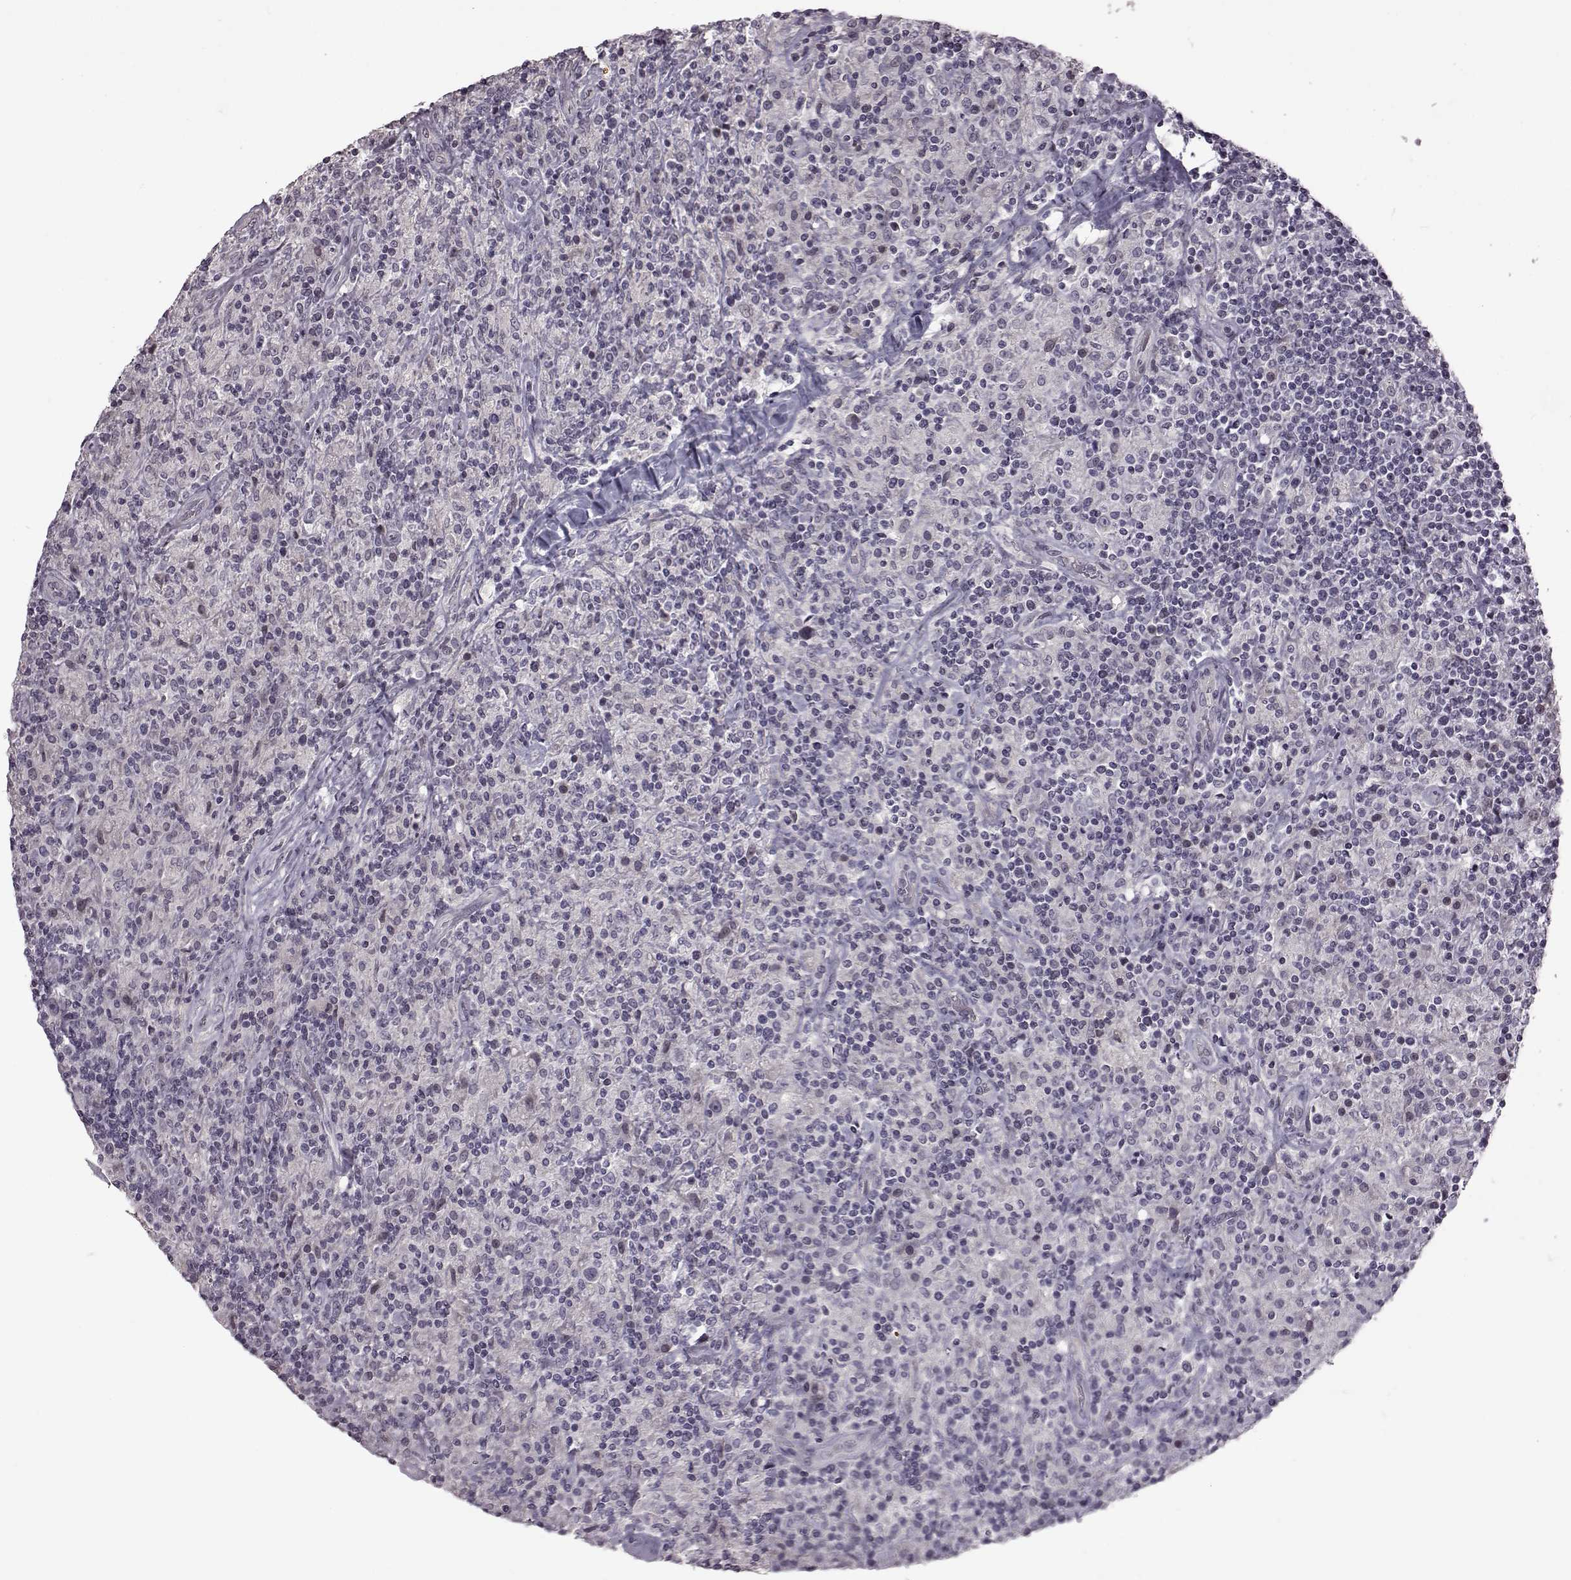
{"staining": {"intensity": "negative", "quantity": "none", "location": "none"}, "tissue": "lymphoma", "cell_type": "Tumor cells", "image_type": "cancer", "snomed": [{"axis": "morphology", "description": "Hodgkin's disease, NOS"}, {"axis": "topography", "description": "Lymph node"}], "caption": "The IHC micrograph has no significant positivity in tumor cells of lymphoma tissue.", "gene": "GAL", "patient": {"sex": "male", "age": 70}}